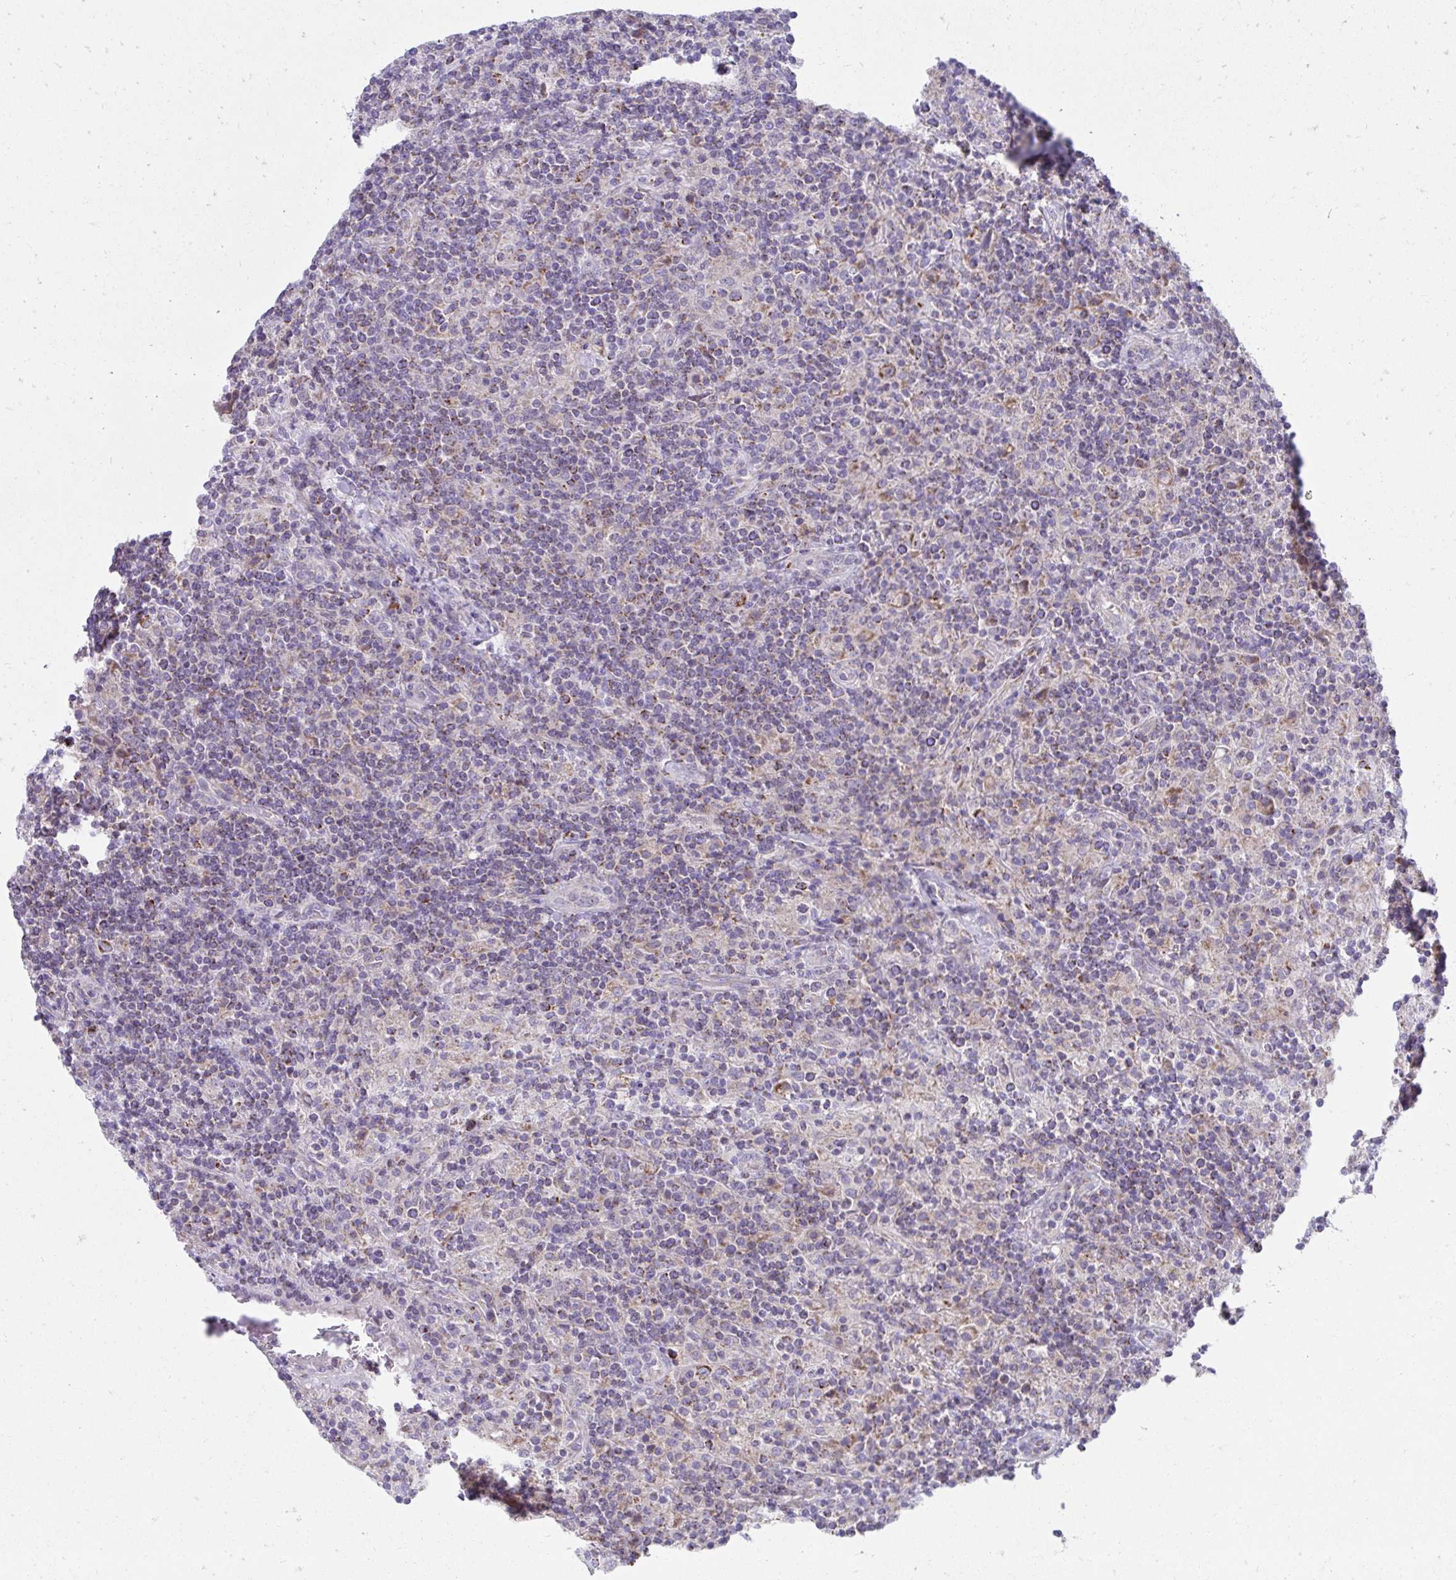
{"staining": {"intensity": "strong", "quantity": "25%-75%", "location": "cytoplasmic/membranous"}, "tissue": "lymphoma", "cell_type": "Tumor cells", "image_type": "cancer", "snomed": [{"axis": "morphology", "description": "Hodgkin's disease, NOS"}, {"axis": "topography", "description": "Lymph node"}], "caption": "The image shows staining of lymphoma, revealing strong cytoplasmic/membranous protein positivity (brown color) within tumor cells.", "gene": "PRRG3", "patient": {"sex": "male", "age": 70}}